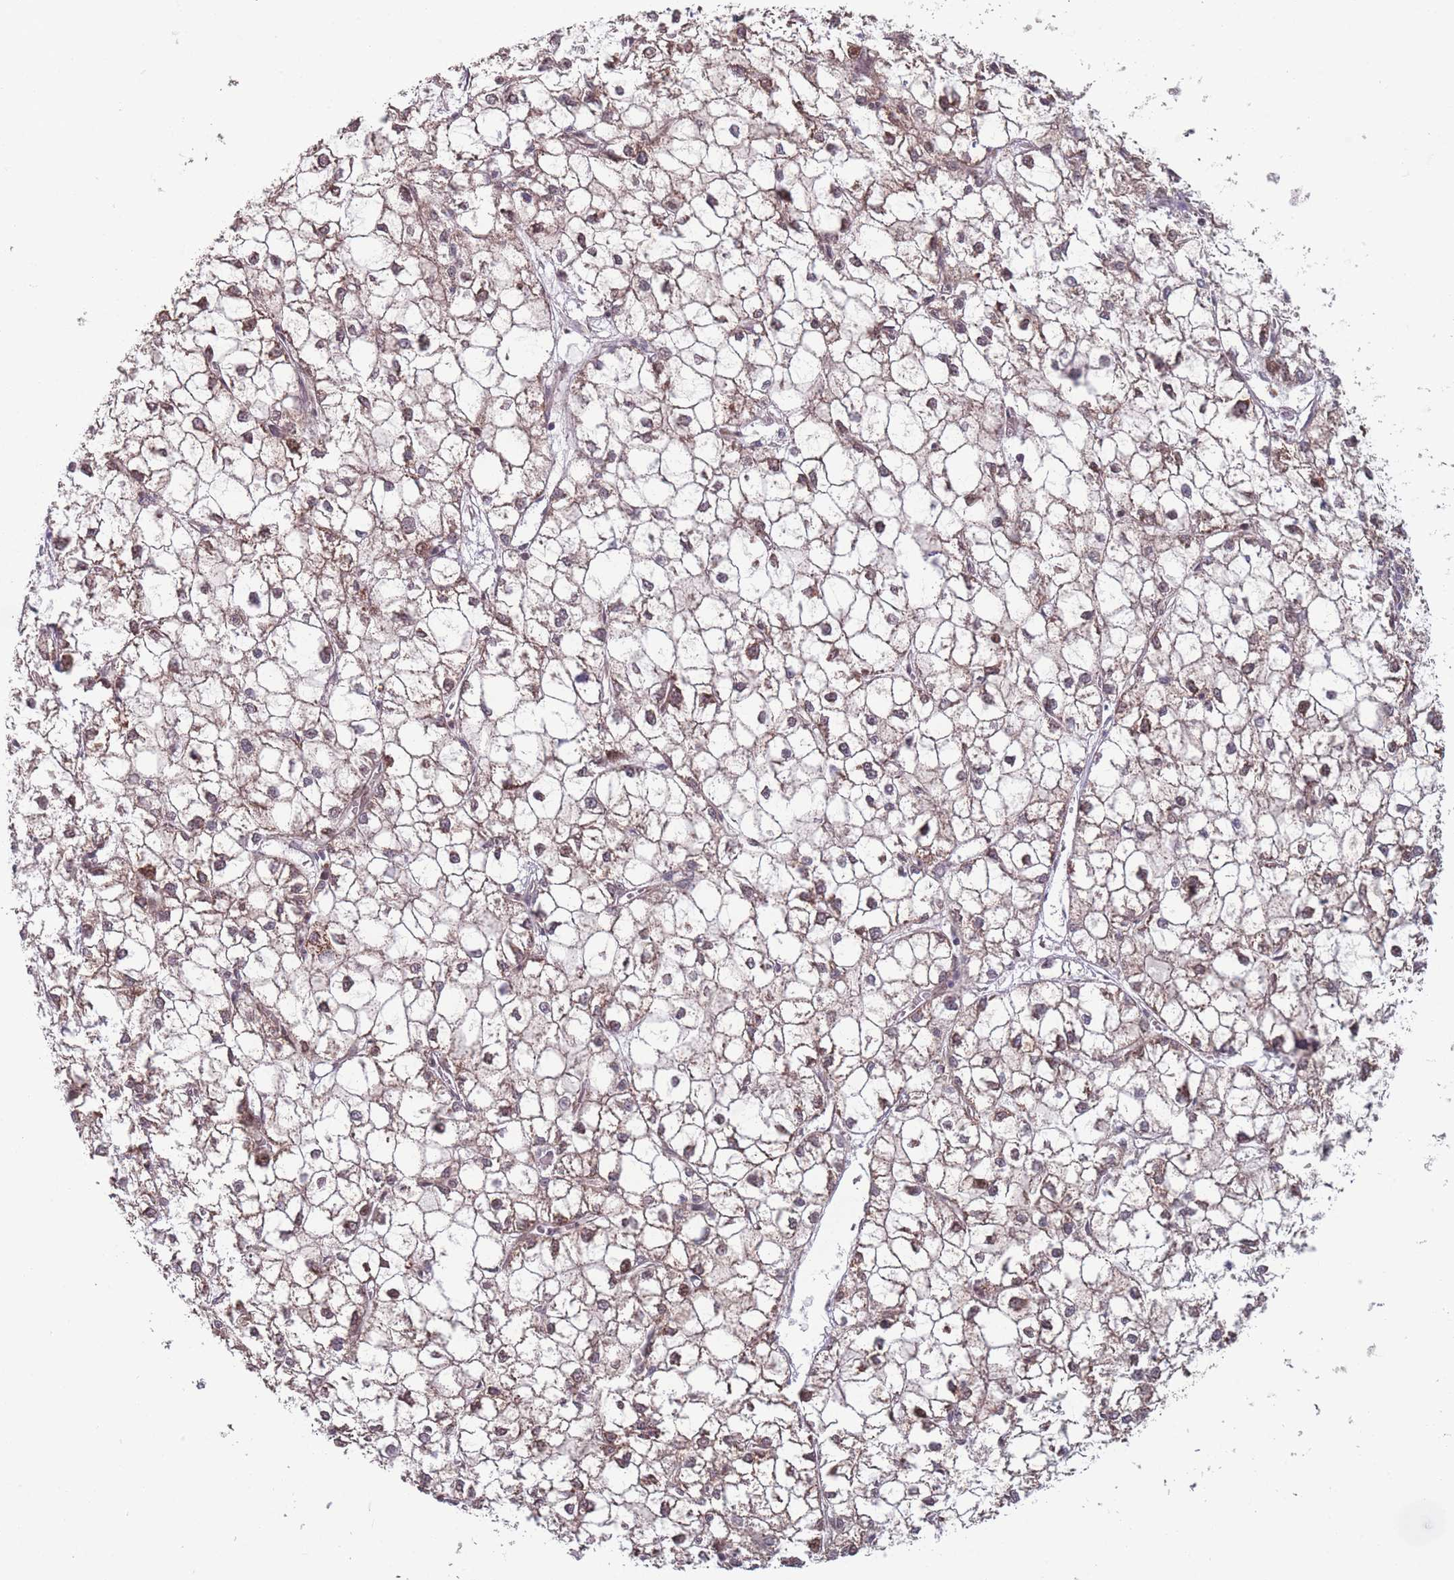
{"staining": {"intensity": "moderate", "quantity": ">75%", "location": "cytoplasmic/membranous"}, "tissue": "liver cancer", "cell_type": "Tumor cells", "image_type": "cancer", "snomed": [{"axis": "morphology", "description": "Carcinoma, Hepatocellular, NOS"}, {"axis": "topography", "description": "Liver"}], "caption": "Immunohistochemistry (IHC) staining of liver cancer (hepatocellular carcinoma), which demonstrates medium levels of moderate cytoplasmic/membranous expression in approximately >75% of tumor cells indicating moderate cytoplasmic/membranous protein expression. The staining was performed using DAB (brown) for protein detection and nuclei were counterstained in hematoxylin (blue).", "gene": "RPS18", "patient": {"sex": "female", "age": 43}}